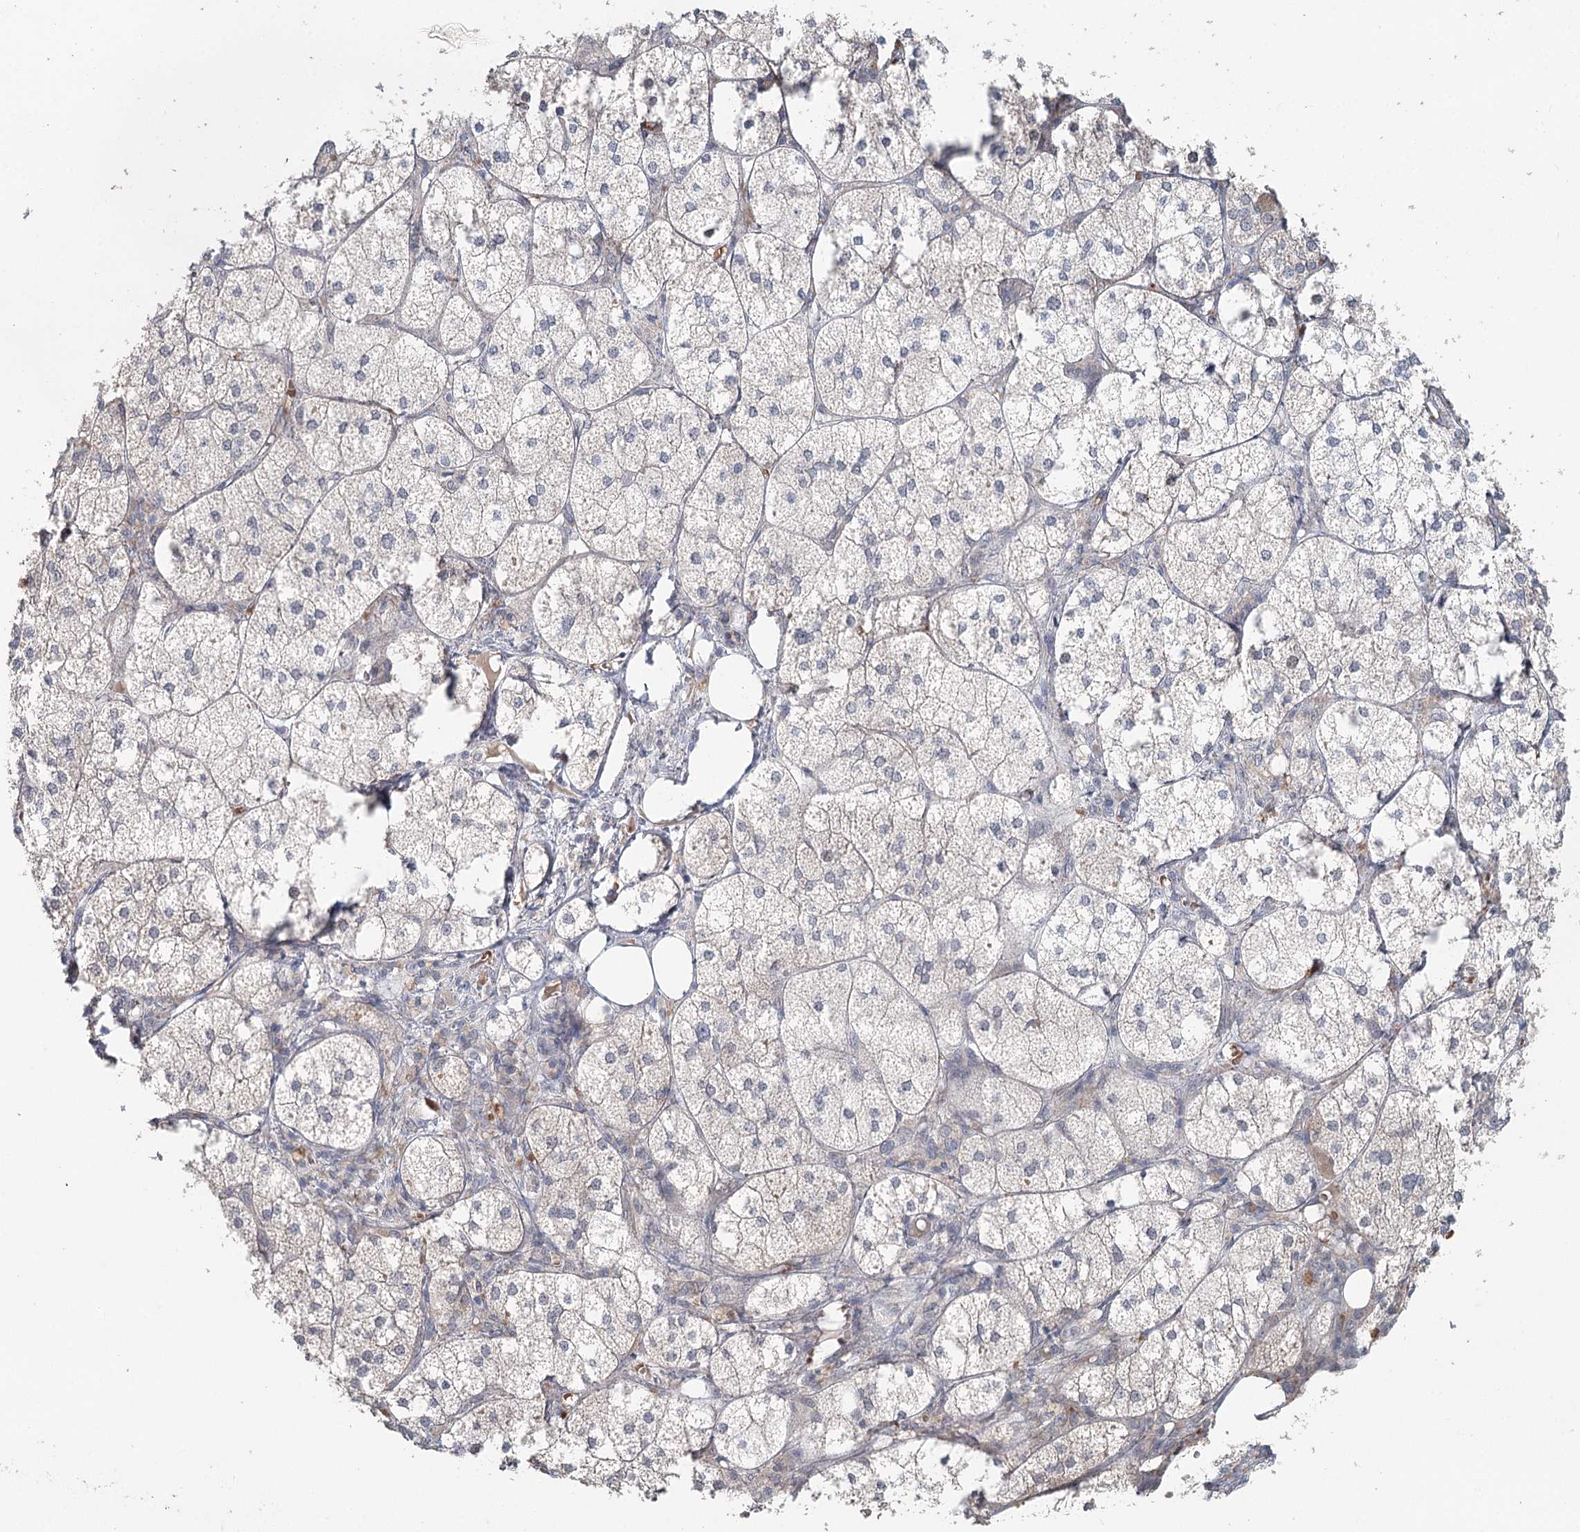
{"staining": {"intensity": "weak", "quantity": "<25%", "location": "cytoplasmic/membranous"}, "tissue": "adrenal gland", "cell_type": "Glandular cells", "image_type": "normal", "snomed": [{"axis": "morphology", "description": "Normal tissue, NOS"}, {"axis": "topography", "description": "Adrenal gland"}], "caption": "Photomicrograph shows no protein positivity in glandular cells of benign adrenal gland.", "gene": "FBXO7", "patient": {"sex": "female", "age": 61}}